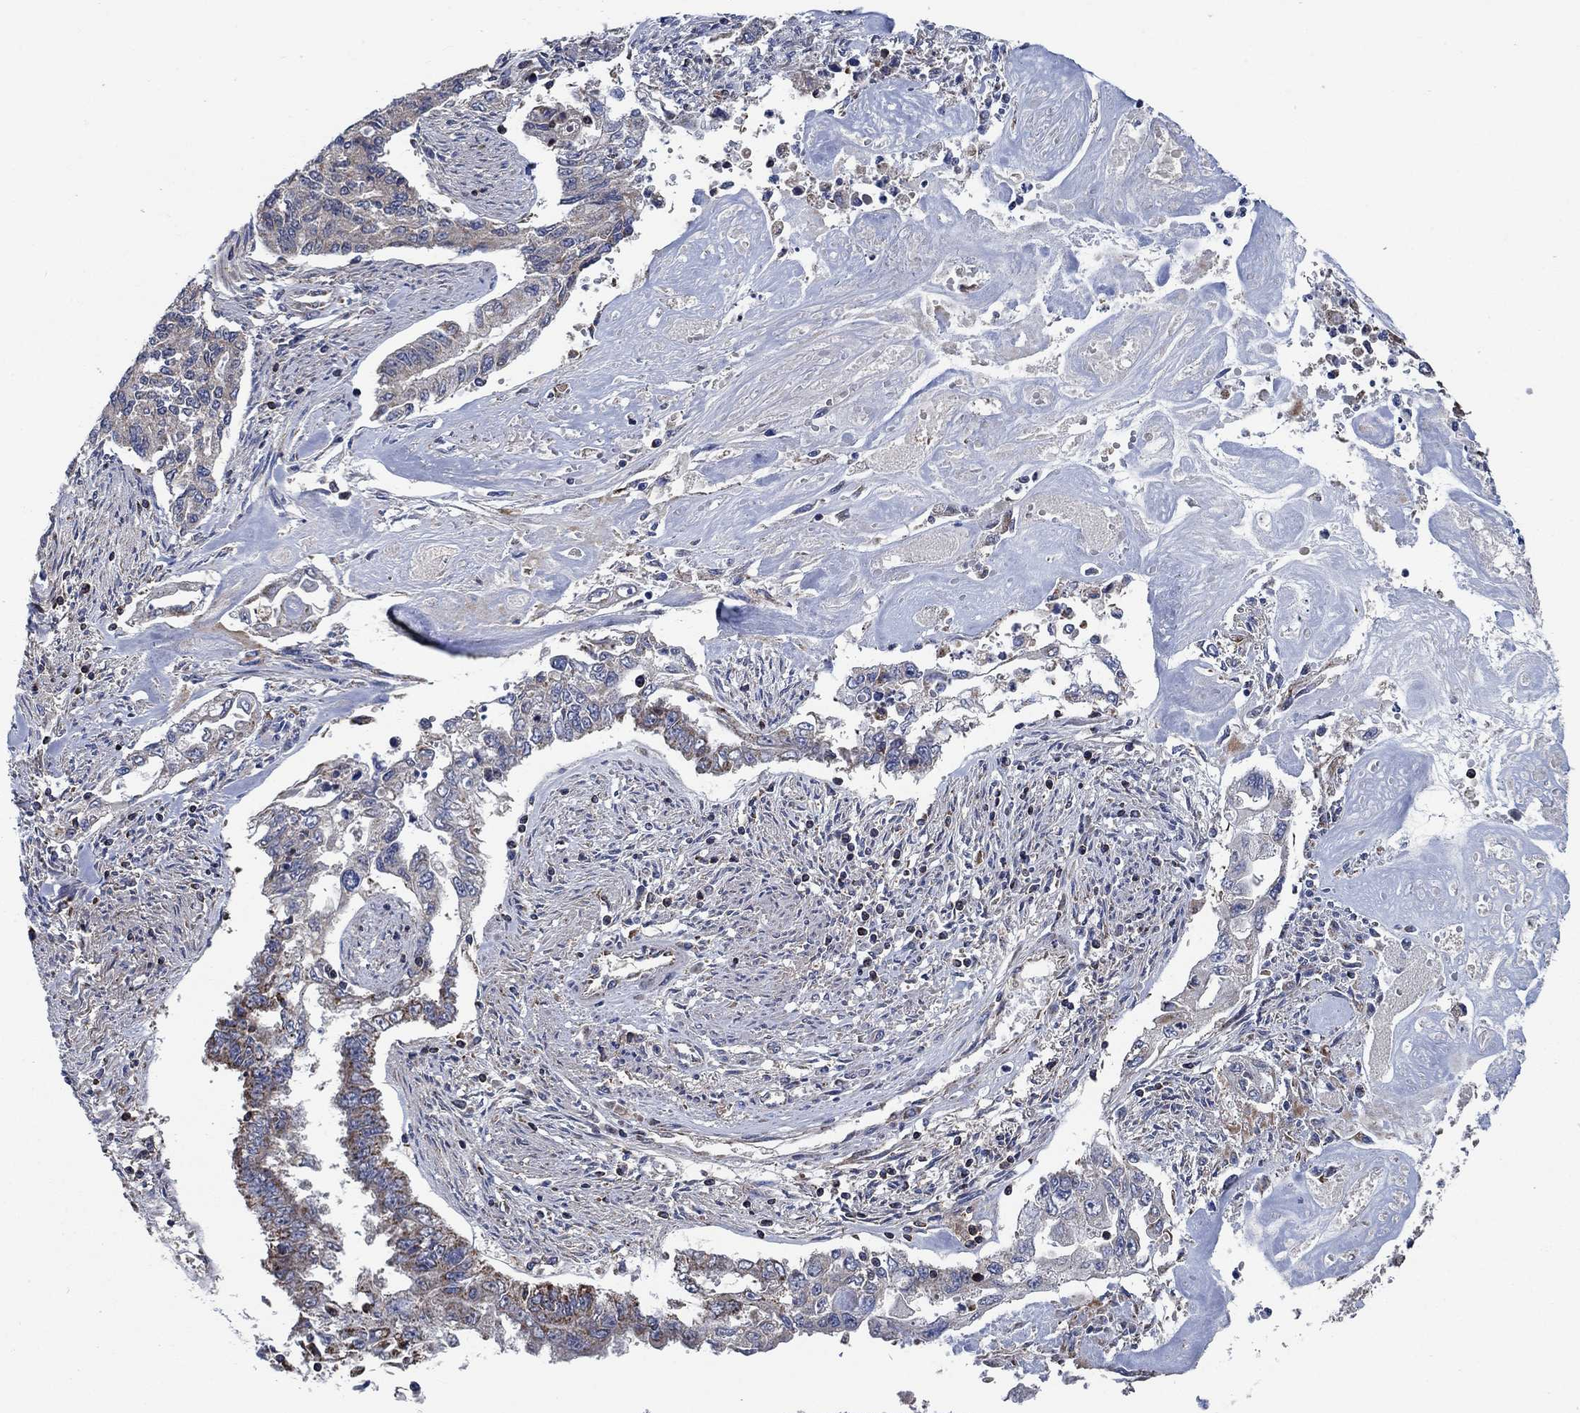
{"staining": {"intensity": "weak", "quantity": "25%-75%", "location": "cytoplasmic/membranous"}, "tissue": "endometrial cancer", "cell_type": "Tumor cells", "image_type": "cancer", "snomed": [{"axis": "morphology", "description": "Adenocarcinoma, NOS"}, {"axis": "topography", "description": "Uterus"}], "caption": "A brown stain labels weak cytoplasmic/membranous expression of a protein in adenocarcinoma (endometrial) tumor cells.", "gene": "STXBP6", "patient": {"sex": "female", "age": 59}}